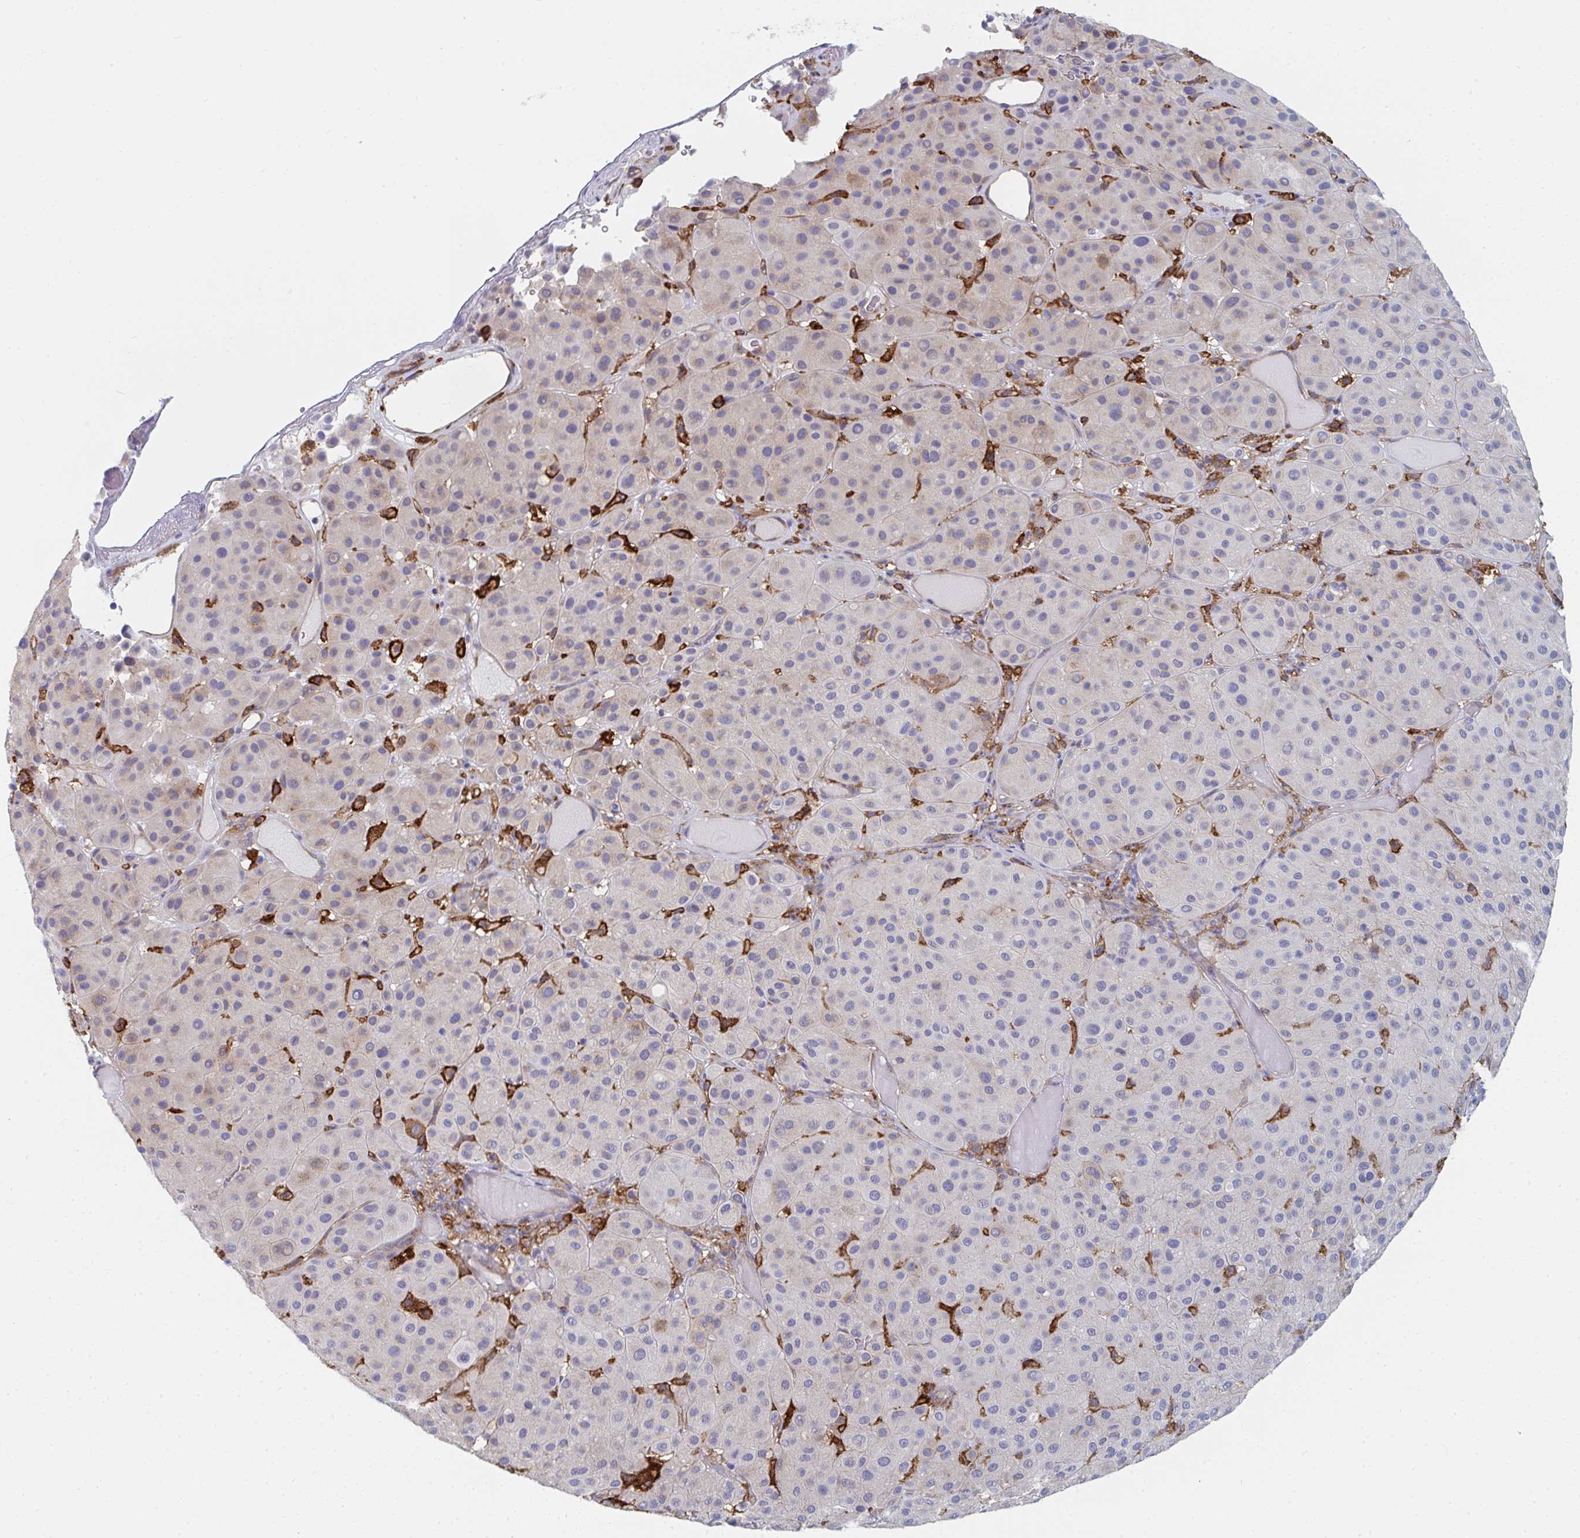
{"staining": {"intensity": "negative", "quantity": "none", "location": "none"}, "tissue": "melanoma", "cell_type": "Tumor cells", "image_type": "cancer", "snomed": [{"axis": "morphology", "description": "Malignant melanoma, Metastatic site"}, {"axis": "topography", "description": "Smooth muscle"}], "caption": "Immunohistochemical staining of human melanoma reveals no significant expression in tumor cells.", "gene": "DAB2", "patient": {"sex": "male", "age": 41}}